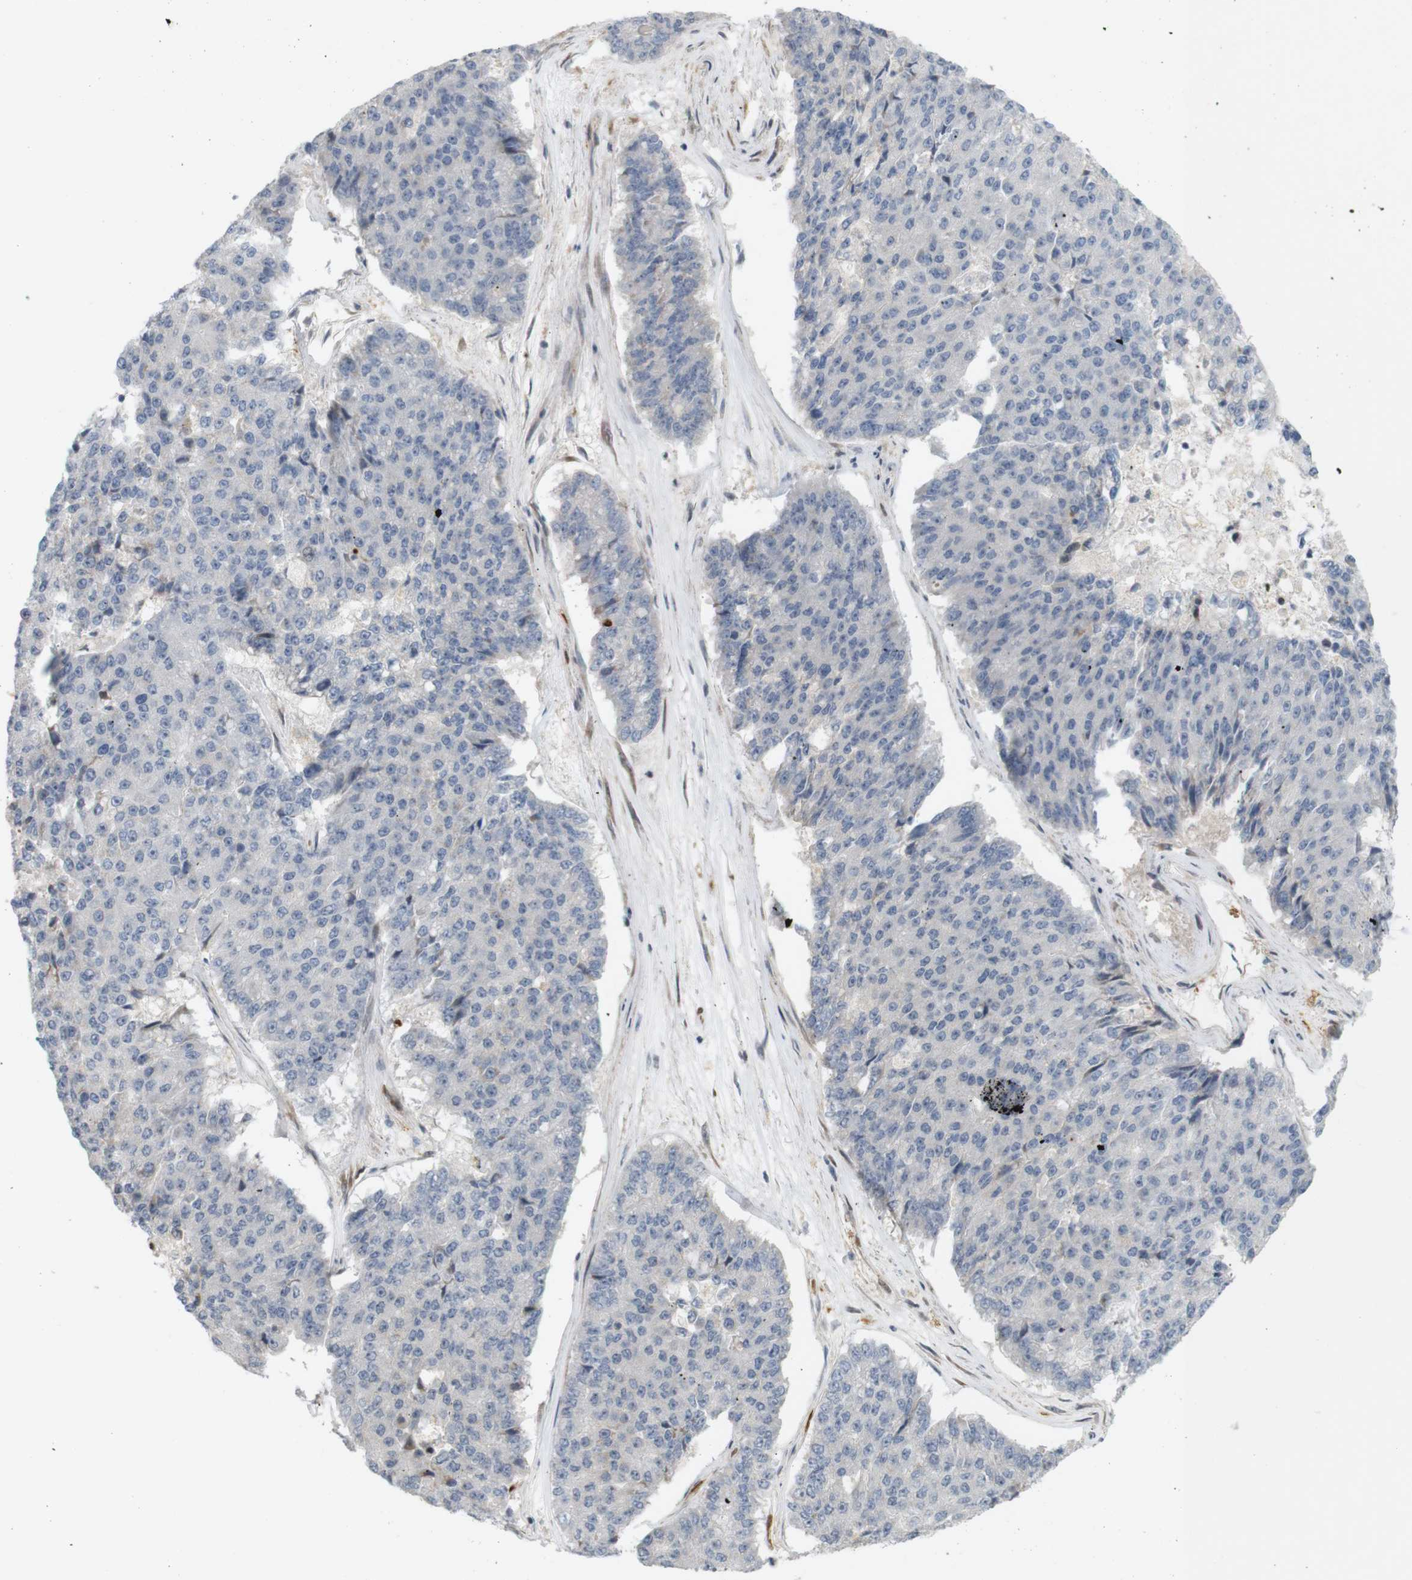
{"staining": {"intensity": "negative", "quantity": "none", "location": "none"}, "tissue": "pancreatic cancer", "cell_type": "Tumor cells", "image_type": "cancer", "snomed": [{"axis": "morphology", "description": "Adenocarcinoma, NOS"}, {"axis": "topography", "description": "Pancreas"}], "caption": "The histopathology image displays no significant staining in tumor cells of pancreatic cancer (adenocarcinoma). (Brightfield microscopy of DAB (3,3'-diaminobenzidine) immunohistochemistry (IHC) at high magnification).", "gene": "PPP1R14A", "patient": {"sex": "male", "age": 50}}